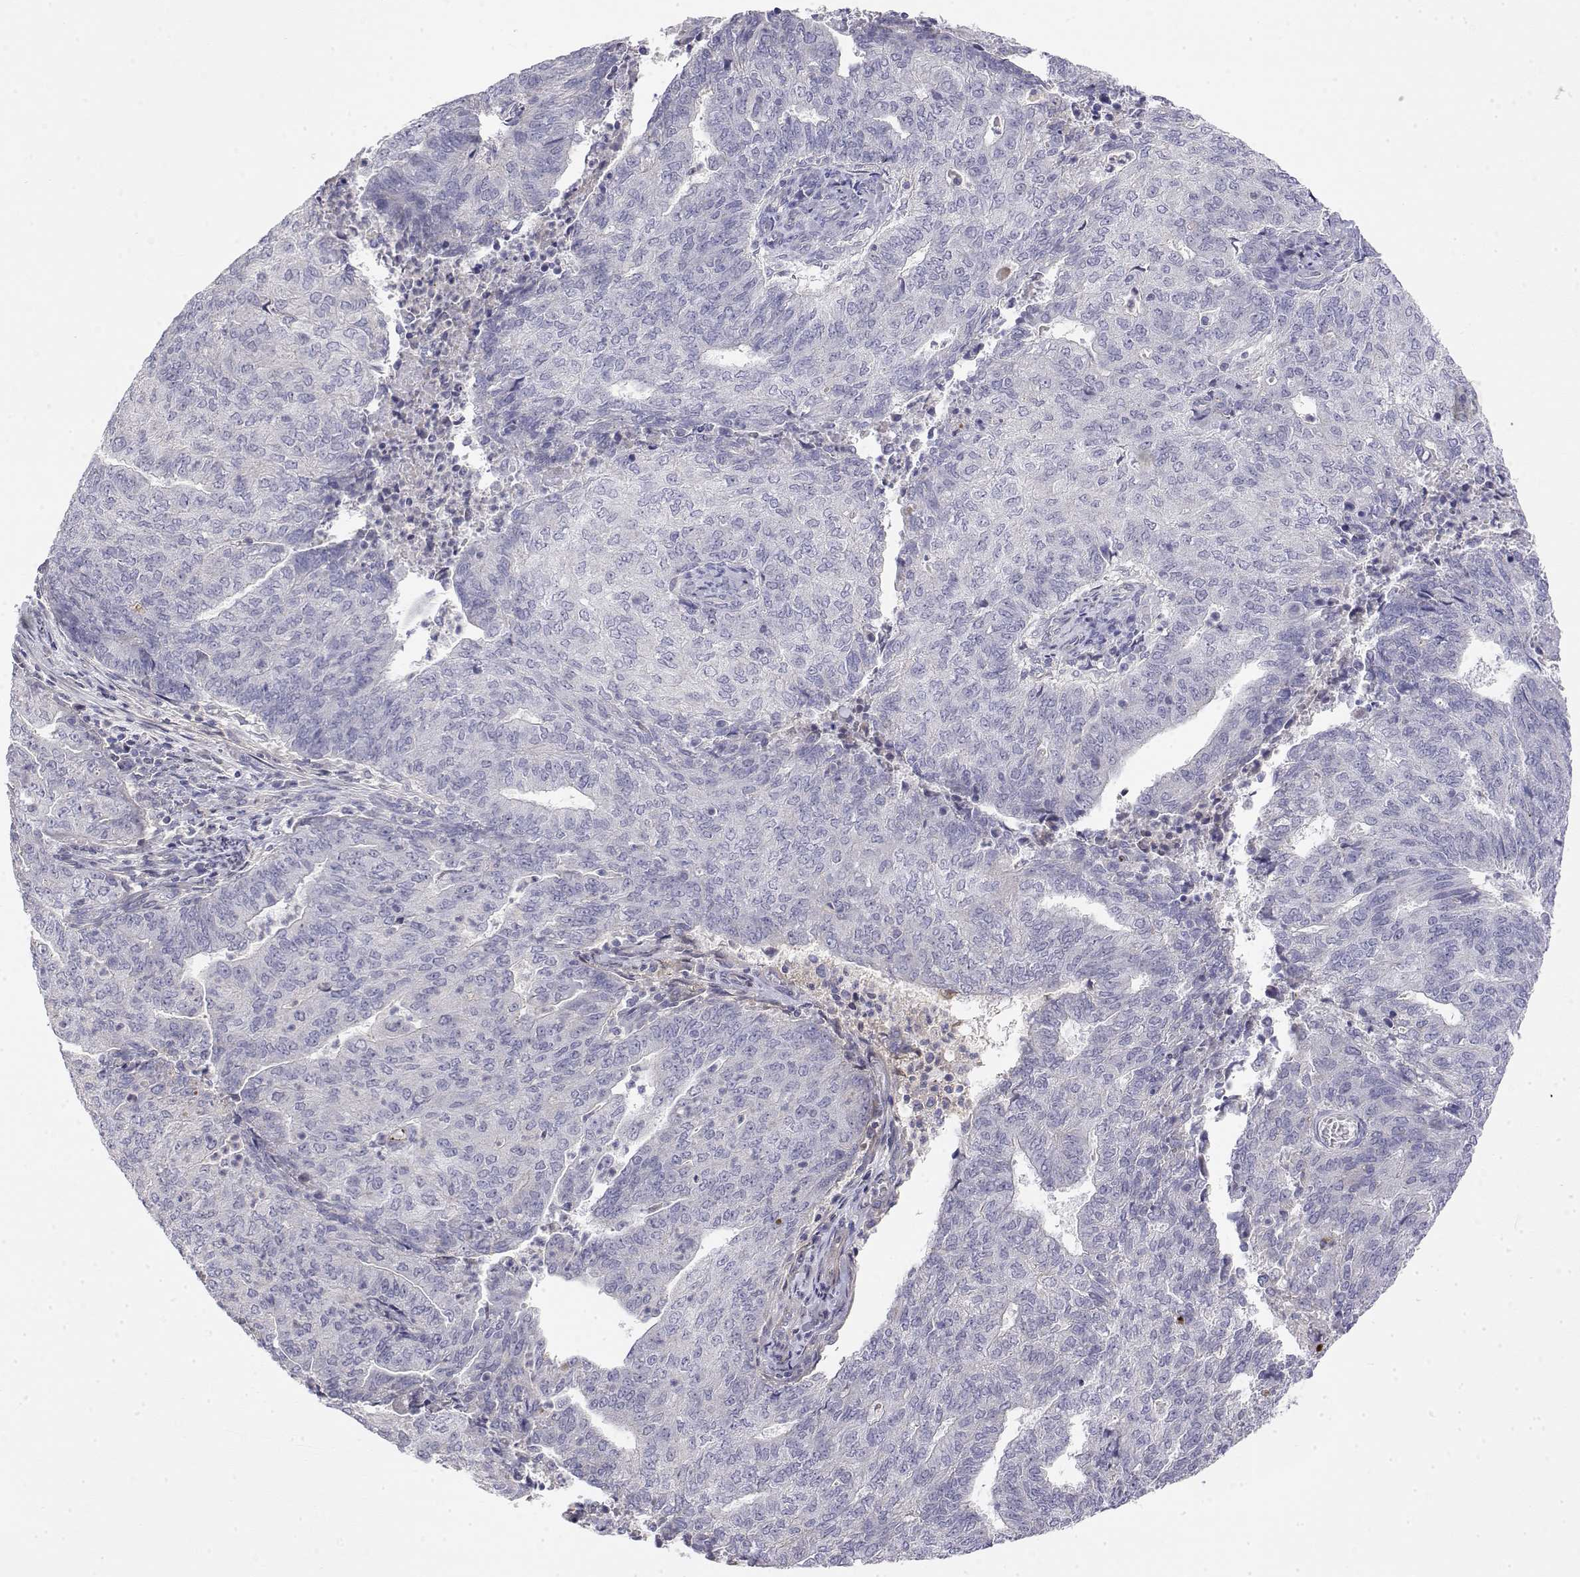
{"staining": {"intensity": "negative", "quantity": "none", "location": "none"}, "tissue": "endometrial cancer", "cell_type": "Tumor cells", "image_type": "cancer", "snomed": [{"axis": "morphology", "description": "Adenocarcinoma, NOS"}, {"axis": "topography", "description": "Endometrium"}], "caption": "Adenocarcinoma (endometrial) was stained to show a protein in brown. There is no significant expression in tumor cells.", "gene": "GGACT", "patient": {"sex": "female", "age": 82}}